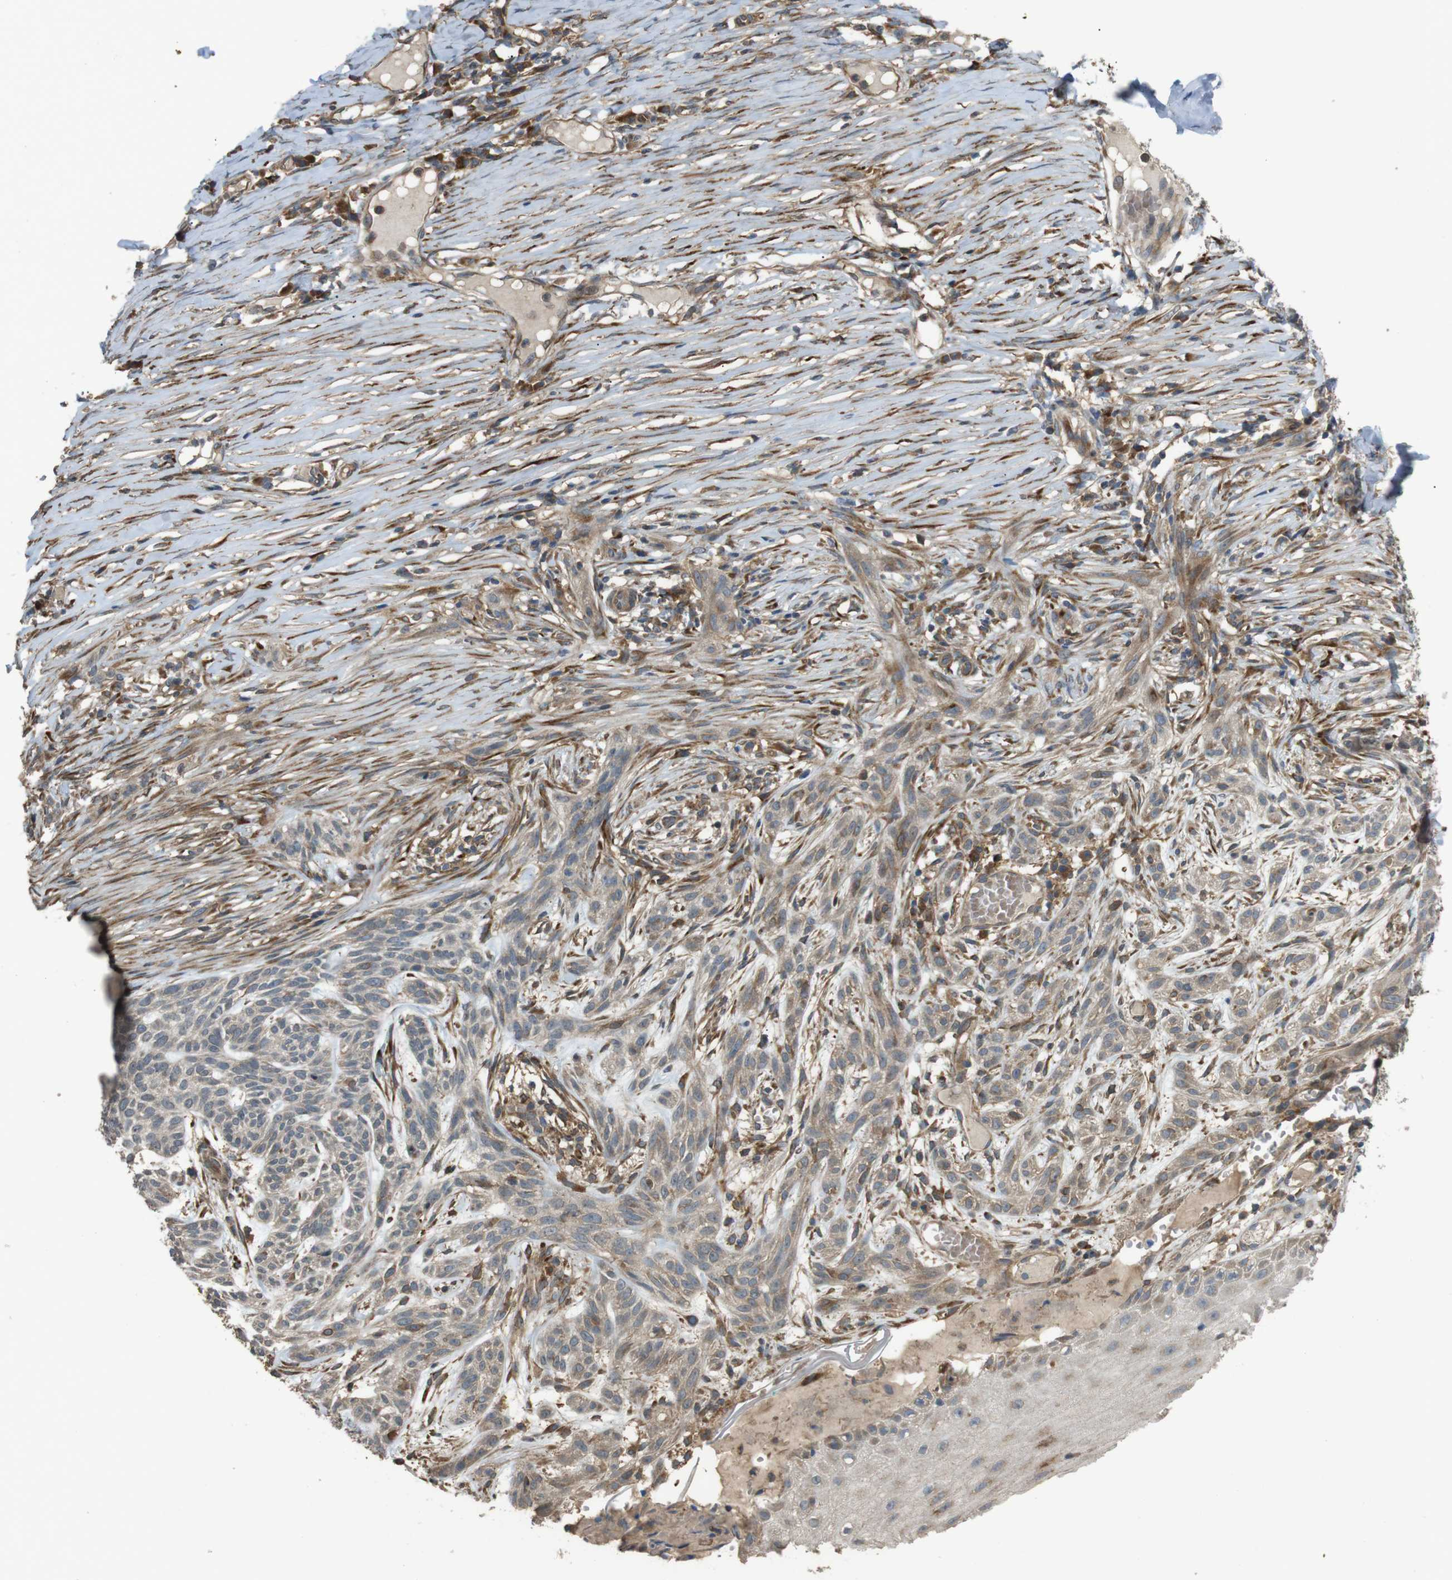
{"staining": {"intensity": "weak", "quantity": "25%-75%", "location": "cytoplasmic/membranous"}, "tissue": "skin cancer", "cell_type": "Tumor cells", "image_type": "cancer", "snomed": [{"axis": "morphology", "description": "Basal cell carcinoma"}, {"axis": "topography", "description": "Skin"}], "caption": "The histopathology image demonstrates immunohistochemical staining of skin cancer. There is weak cytoplasmic/membranous staining is present in about 25%-75% of tumor cells.", "gene": "ARHGAP24", "patient": {"sex": "female", "age": 59}}